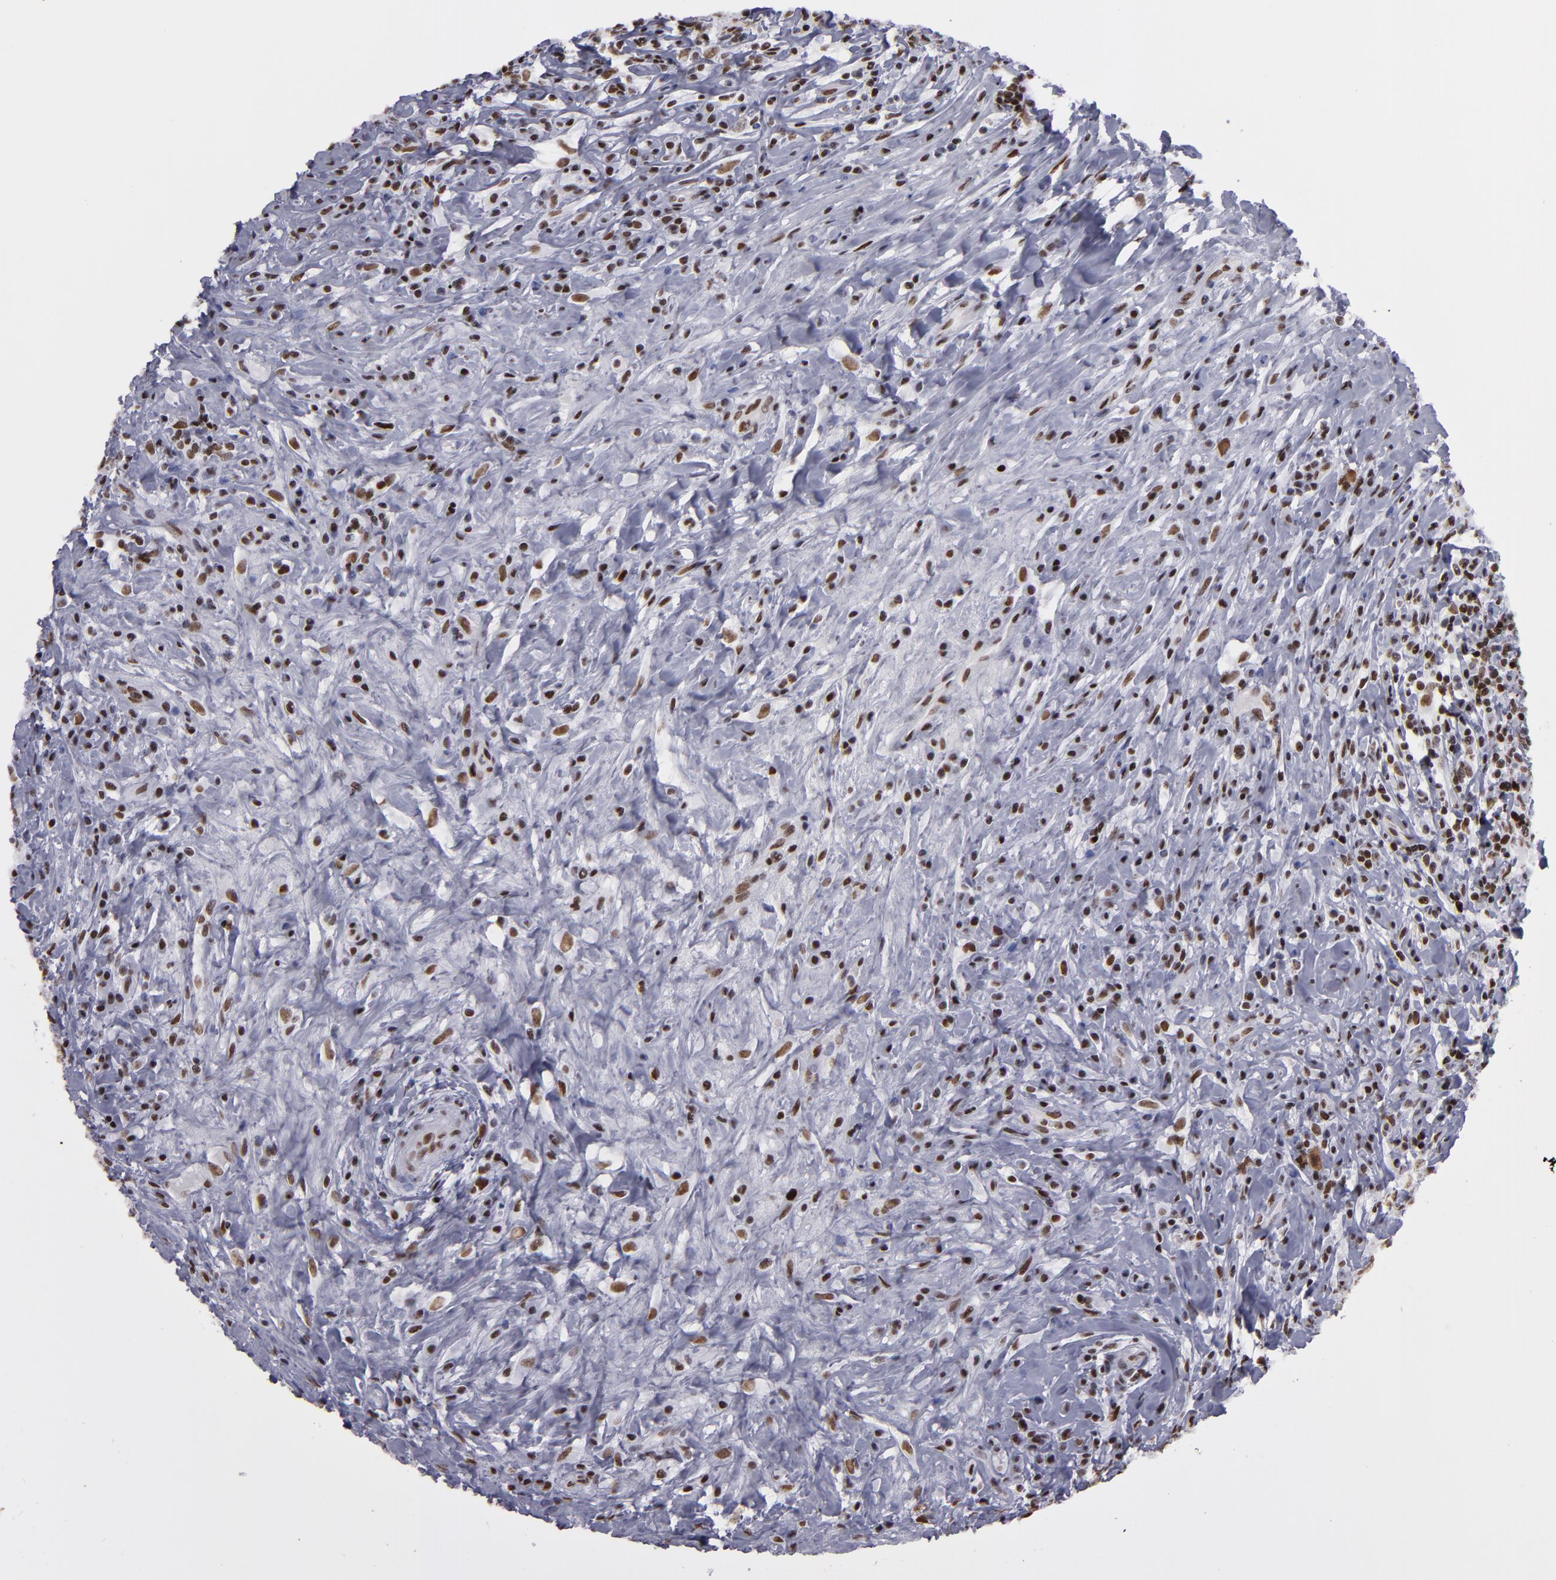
{"staining": {"intensity": "moderate", "quantity": ">75%", "location": "nuclear"}, "tissue": "lymphoma", "cell_type": "Tumor cells", "image_type": "cancer", "snomed": [{"axis": "morphology", "description": "Hodgkin's disease, NOS"}, {"axis": "topography", "description": "Lymph node"}], "caption": "Protein expression analysis of human Hodgkin's disease reveals moderate nuclear expression in about >75% of tumor cells.", "gene": "TERF2", "patient": {"sex": "female", "age": 25}}